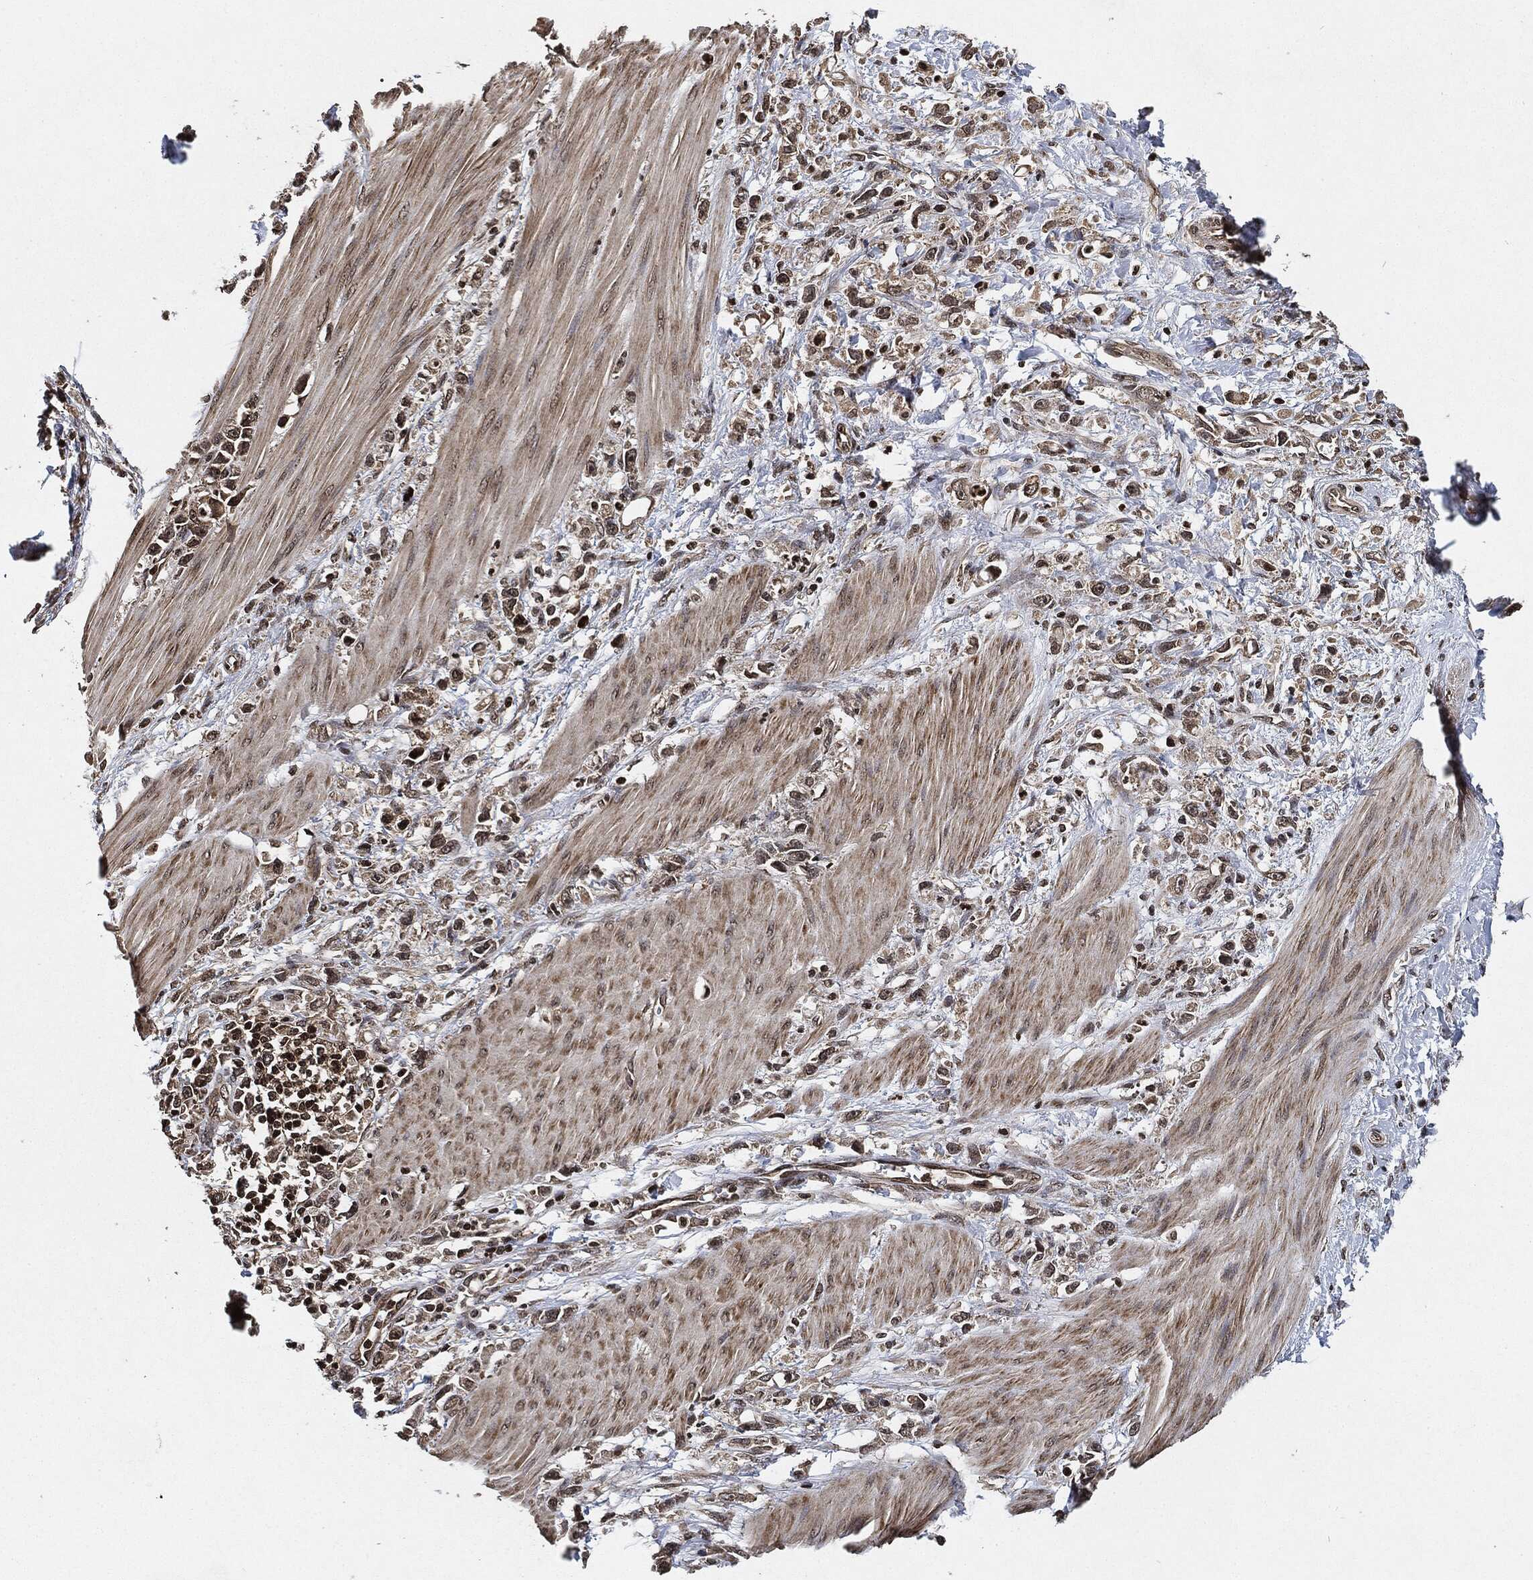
{"staining": {"intensity": "negative", "quantity": "none", "location": "none"}, "tissue": "stomach cancer", "cell_type": "Tumor cells", "image_type": "cancer", "snomed": [{"axis": "morphology", "description": "Adenocarcinoma, NOS"}, {"axis": "topography", "description": "Stomach"}], "caption": "Immunohistochemistry (IHC) of stomach cancer (adenocarcinoma) demonstrates no staining in tumor cells.", "gene": "PDK1", "patient": {"sex": "female", "age": 59}}